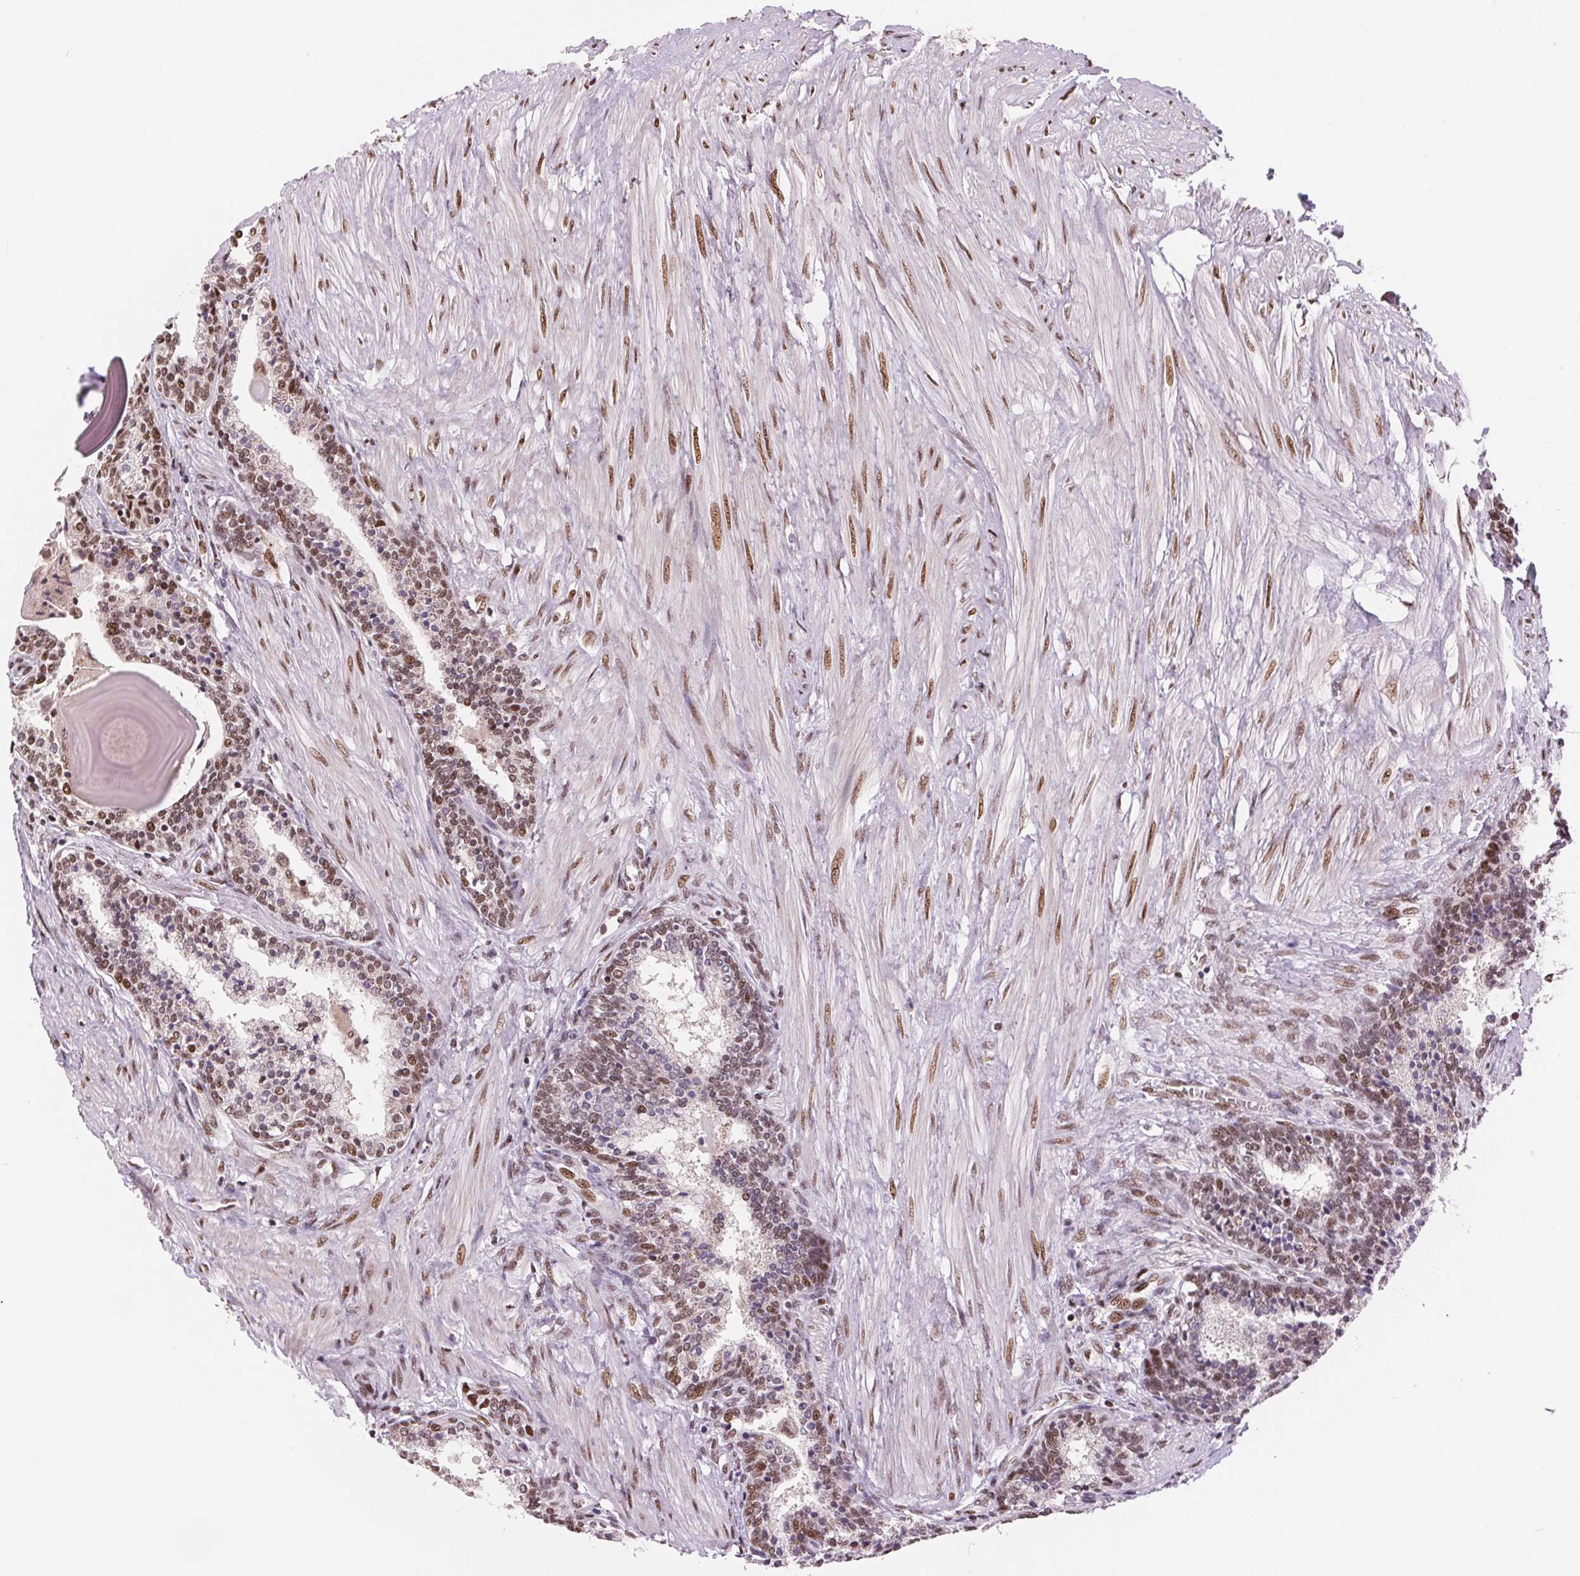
{"staining": {"intensity": "moderate", "quantity": ">75%", "location": "nuclear"}, "tissue": "prostate", "cell_type": "Glandular cells", "image_type": "normal", "snomed": [{"axis": "morphology", "description": "Normal tissue, NOS"}, {"axis": "topography", "description": "Prostate"}], "caption": "High-magnification brightfield microscopy of normal prostate stained with DAB (3,3'-diaminobenzidine) (brown) and counterstained with hematoxylin (blue). glandular cells exhibit moderate nuclear positivity is identified in approximately>75% of cells.", "gene": "RAD23A", "patient": {"sex": "male", "age": 55}}